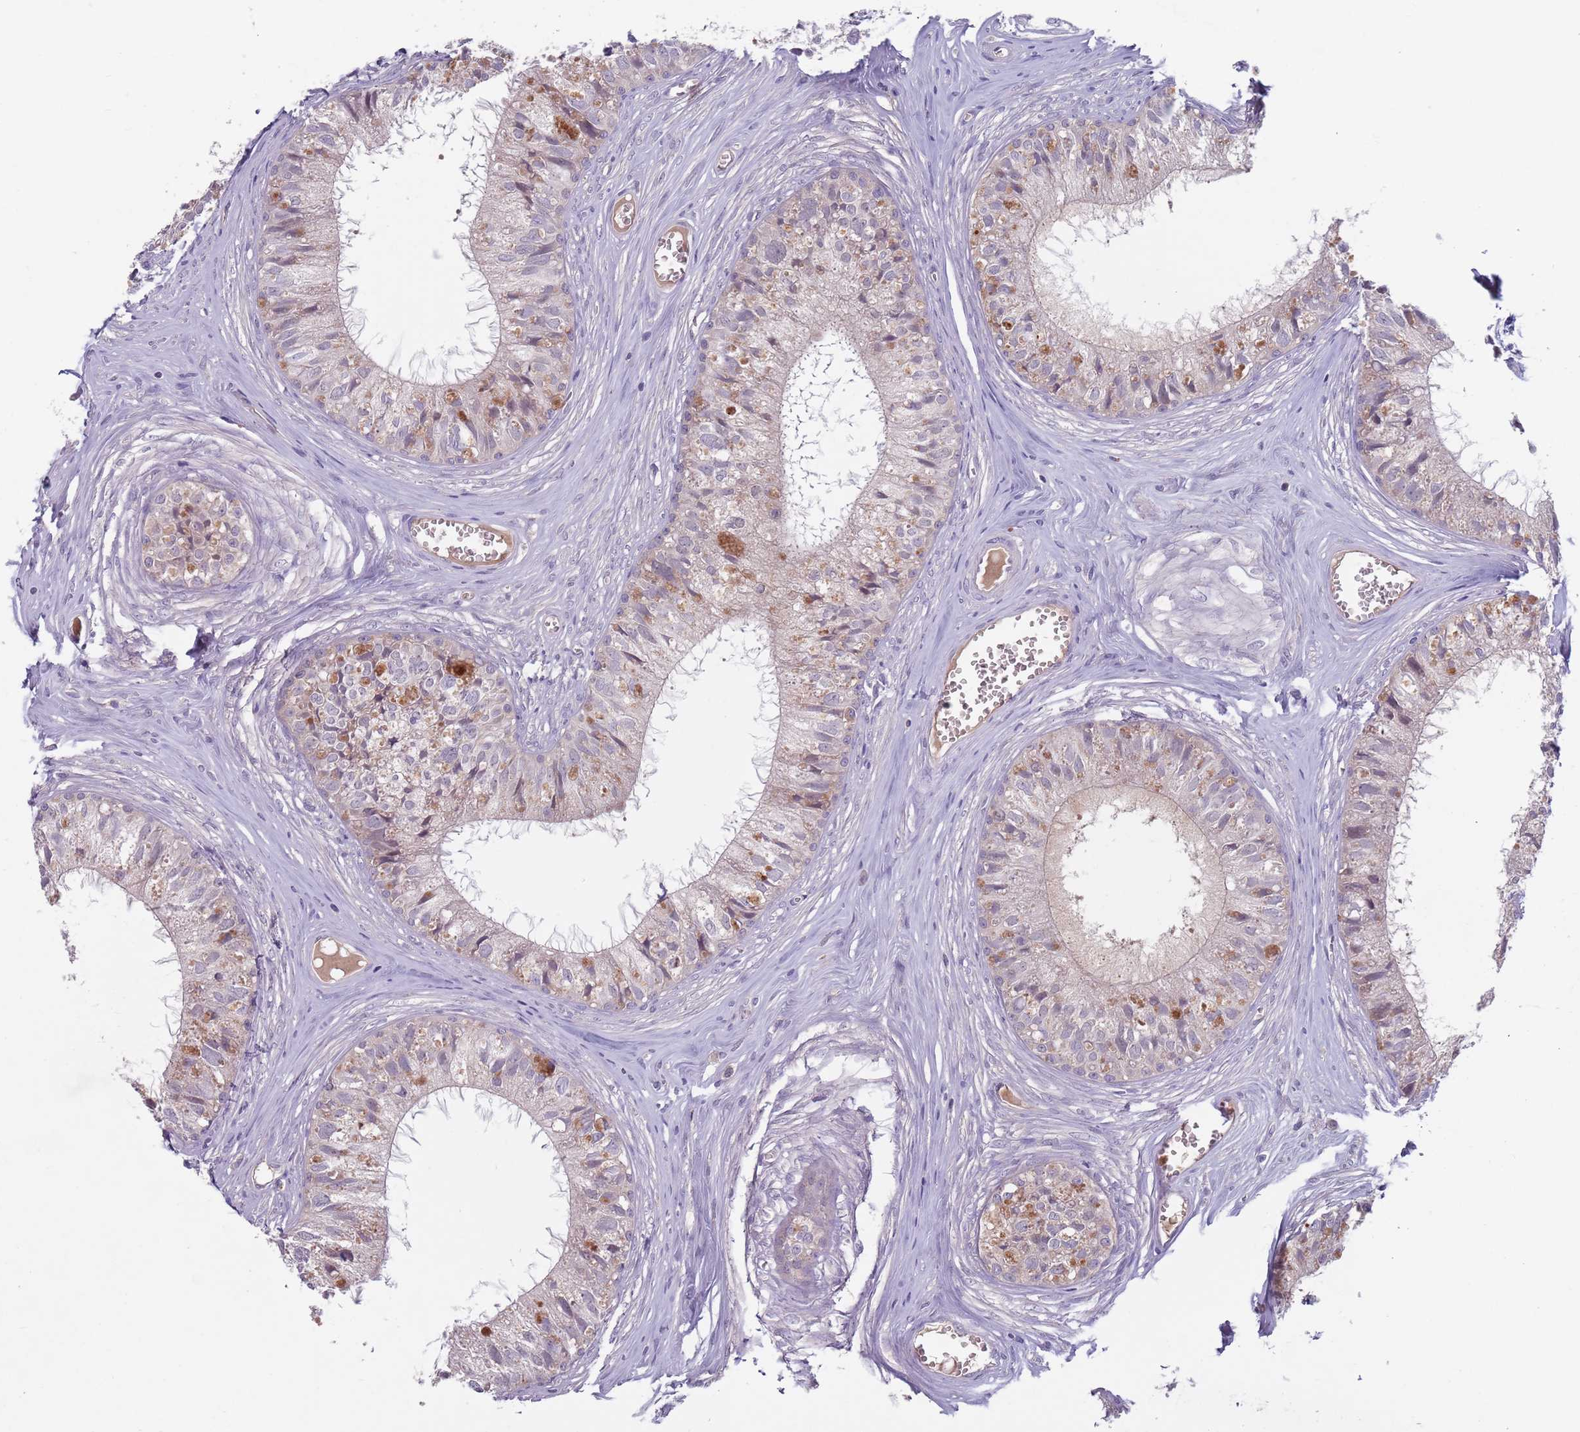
{"staining": {"intensity": "negative", "quantity": "none", "location": "none"}, "tissue": "epididymis", "cell_type": "Glandular cells", "image_type": "normal", "snomed": [{"axis": "morphology", "description": "Normal tissue, NOS"}, {"axis": "topography", "description": "Epididymis"}], "caption": "This is an immunohistochemistry image of benign human epididymis. There is no staining in glandular cells.", "gene": "TYW1B", "patient": {"sex": "male", "age": 36}}